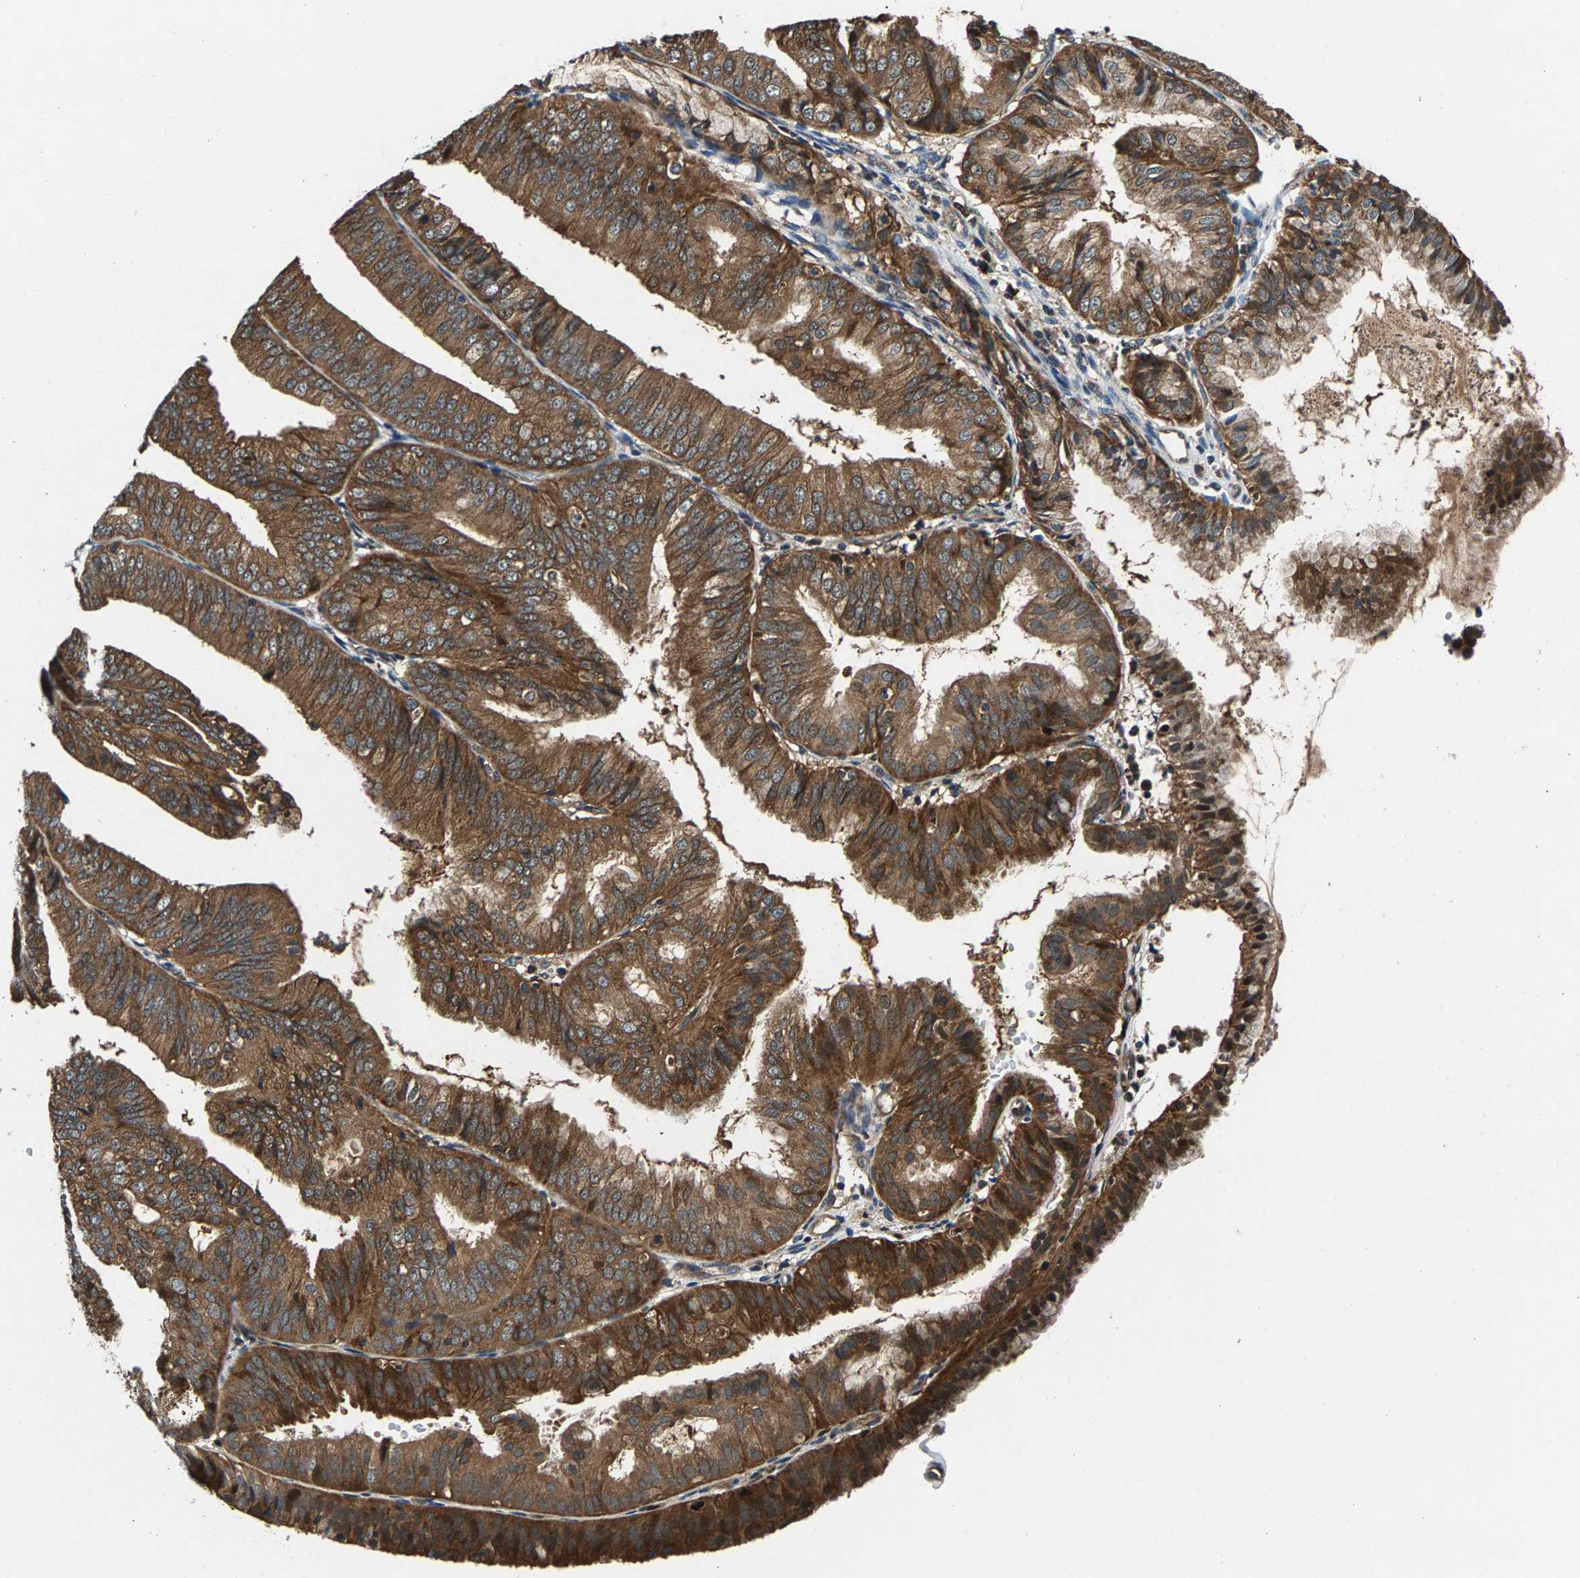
{"staining": {"intensity": "moderate", "quantity": ">75%", "location": "cytoplasmic/membranous"}, "tissue": "endometrial cancer", "cell_type": "Tumor cells", "image_type": "cancer", "snomed": [{"axis": "morphology", "description": "Adenocarcinoma, NOS"}, {"axis": "topography", "description": "Endometrium"}], "caption": "A brown stain labels moderate cytoplasmic/membranous staining of a protein in human adenocarcinoma (endometrial) tumor cells.", "gene": "FAM78A", "patient": {"sex": "female", "age": 63}}